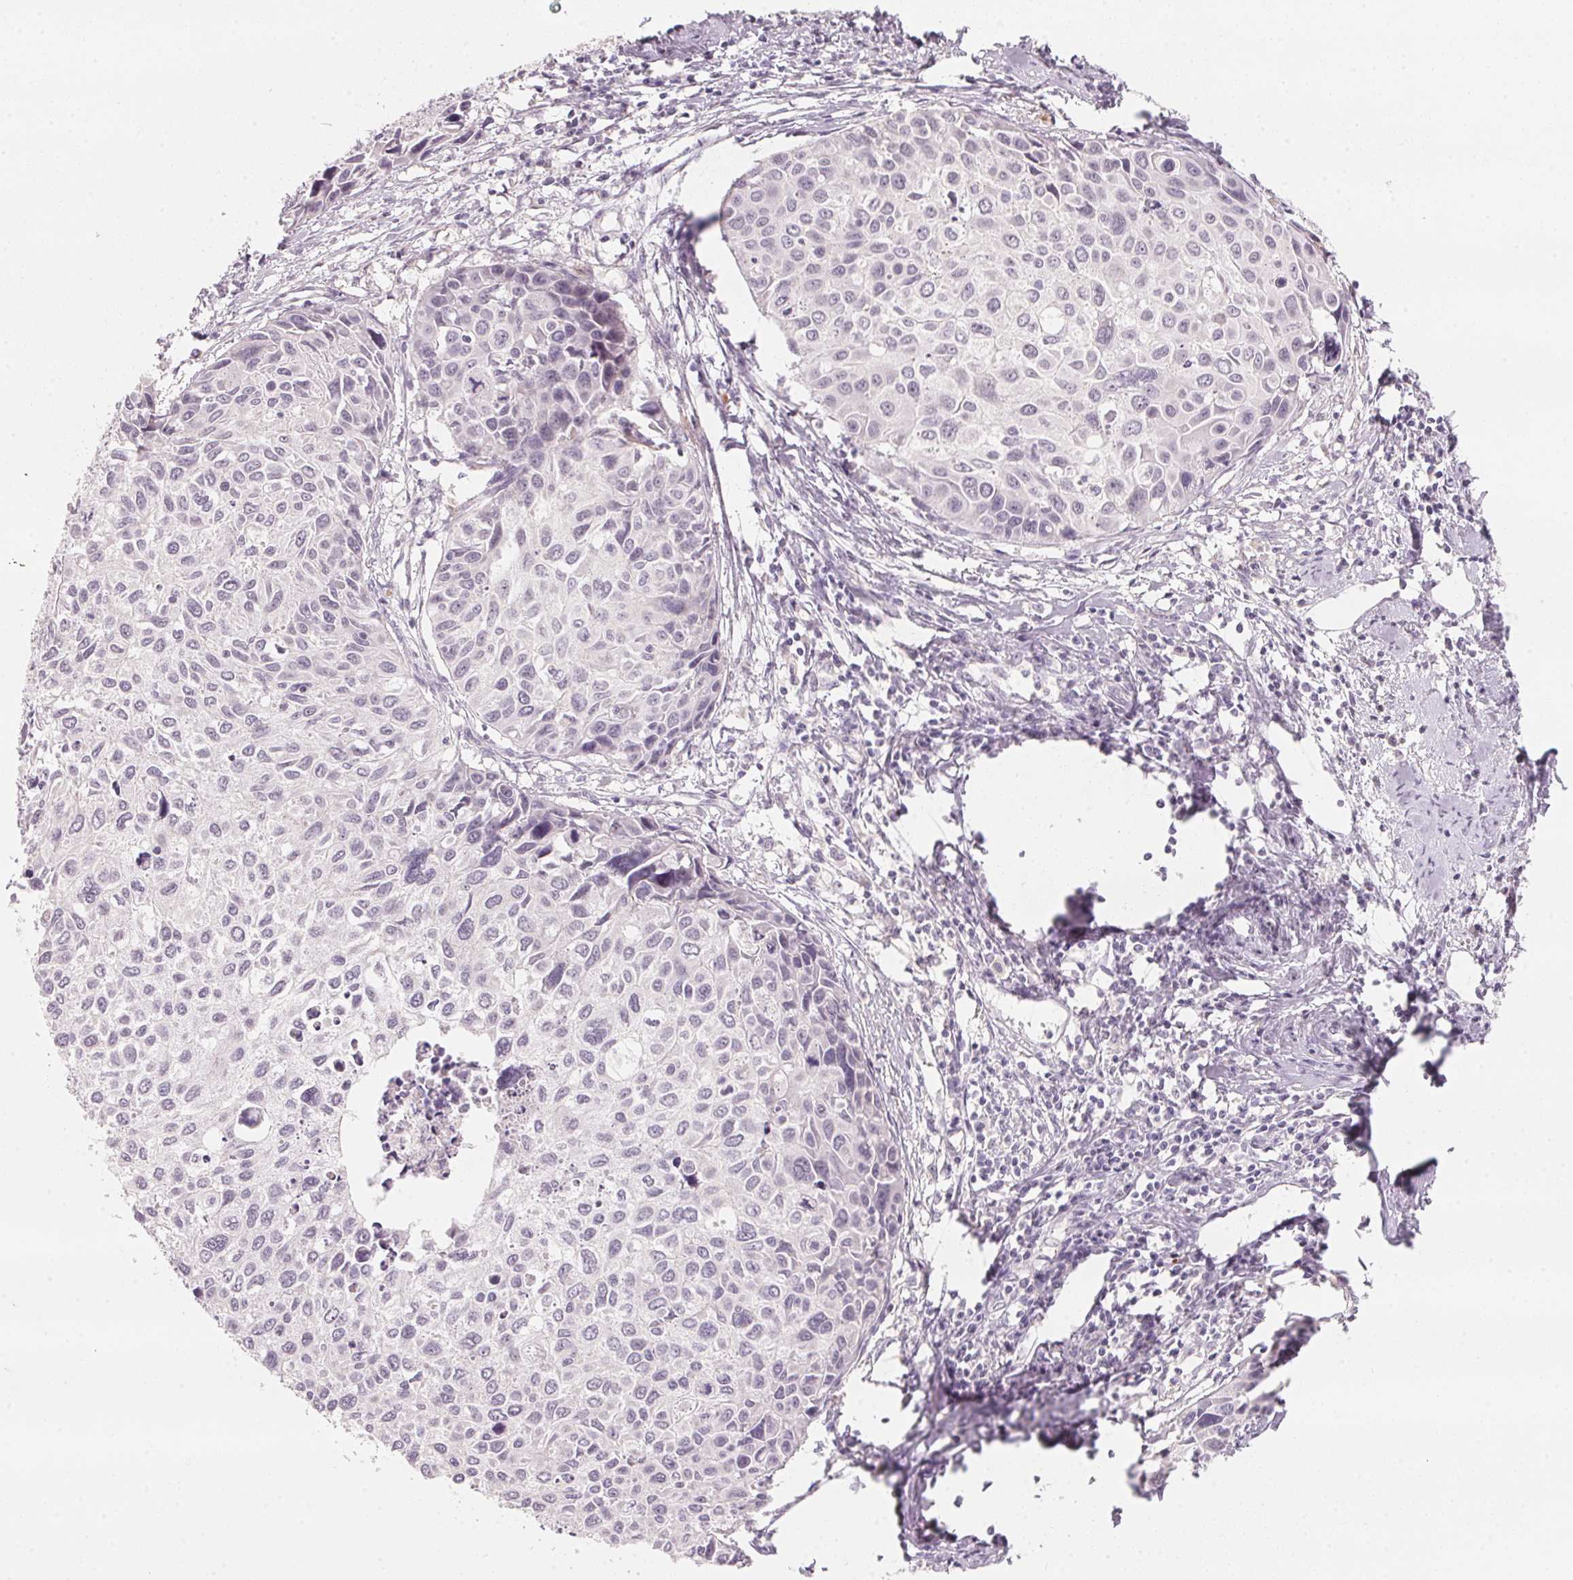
{"staining": {"intensity": "negative", "quantity": "none", "location": "none"}, "tissue": "cervical cancer", "cell_type": "Tumor cells", "image_type": "cancer", "snomed": [{"axis": "morphology", "description": "Squamous cell carcinoma, NOS"}, {"axis": "topography", "description": "Cervix"}], "caption": "An IHC micrograph of squamous cell carcinoma (cervical) is shown. There is no staining in tumor cells of squamous cell carcinoma (cervical).", "gene": "ANKRD31", "patient": {"sex": "female", "age": 50}}